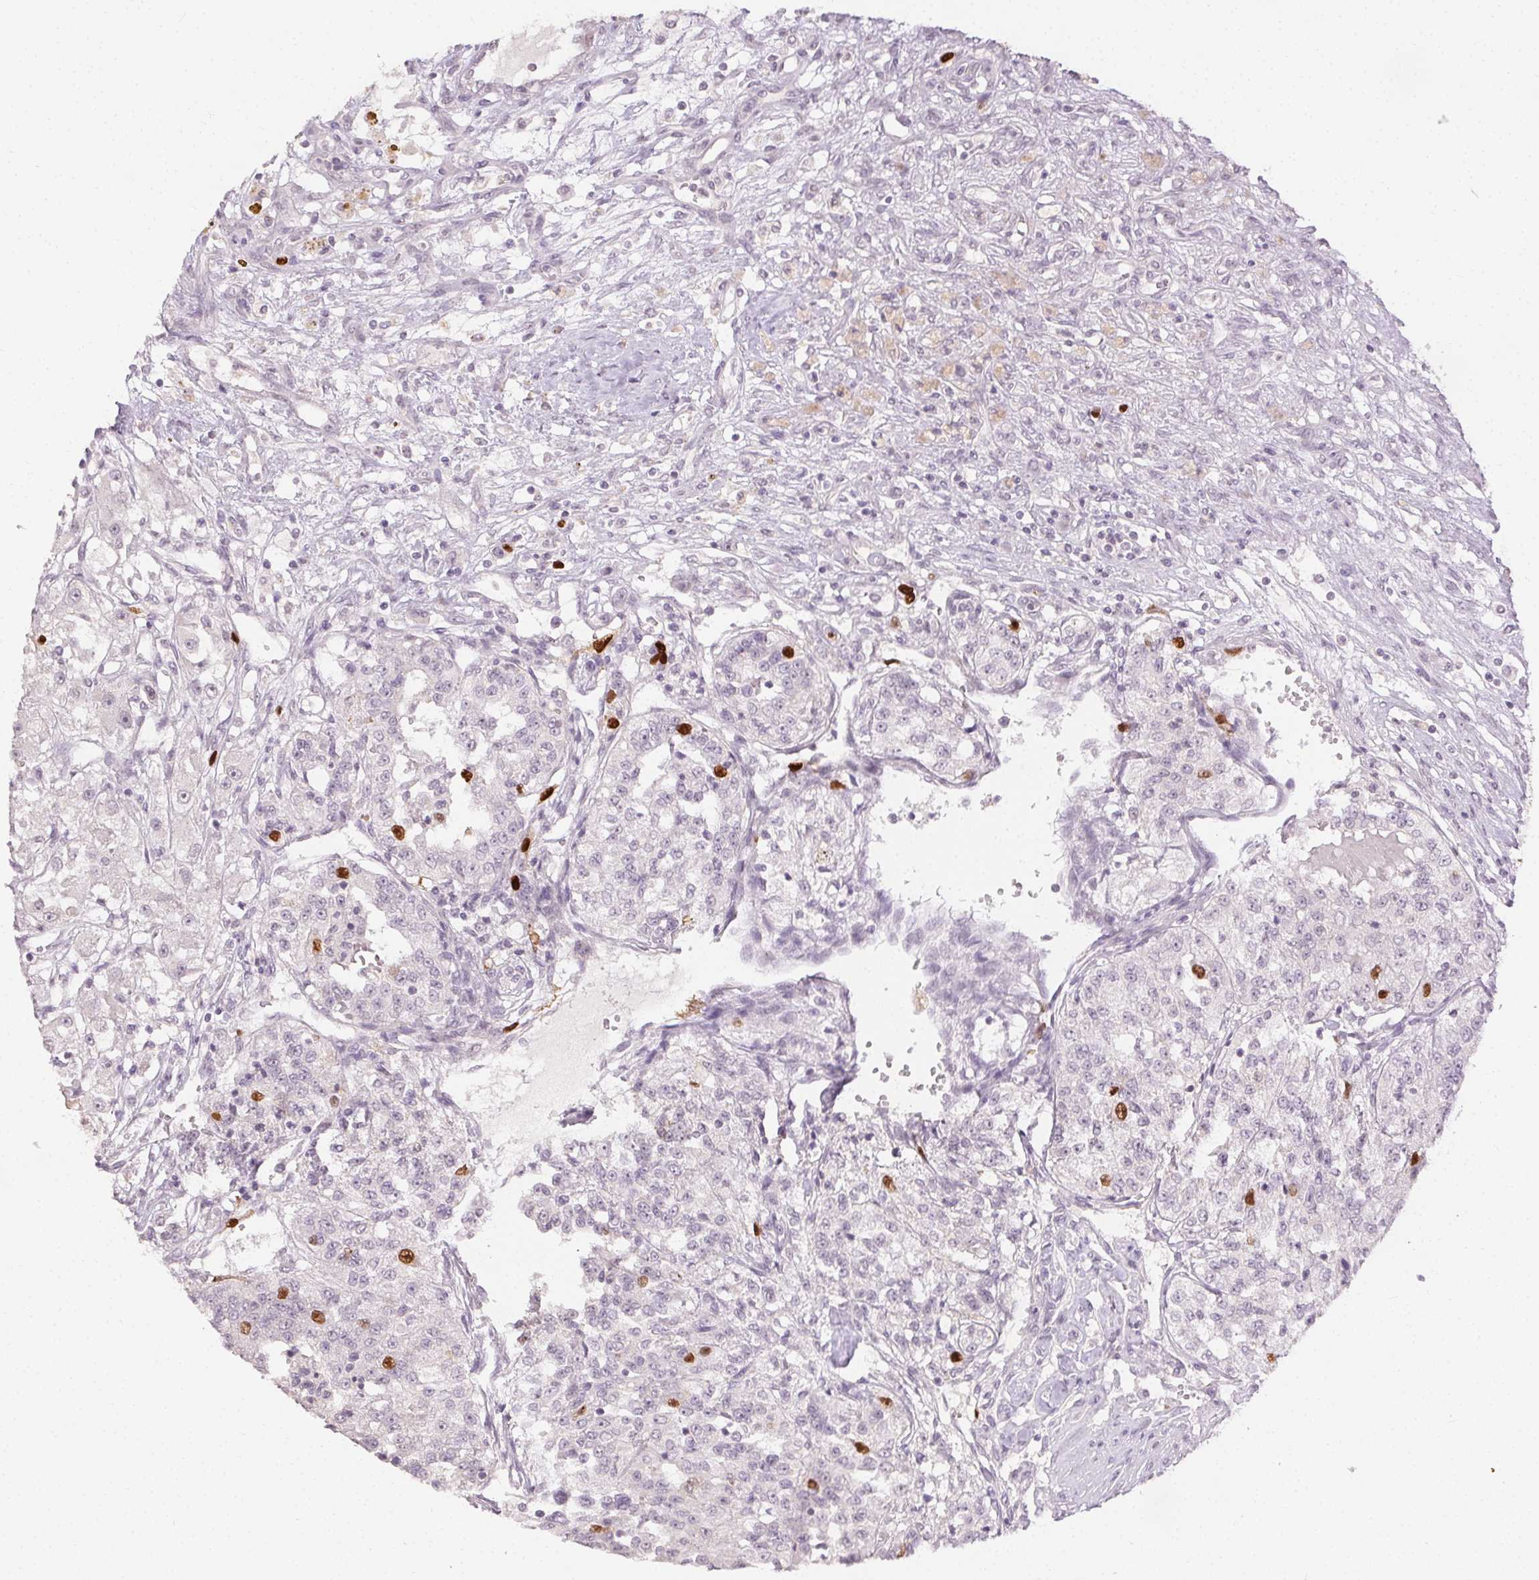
{"staining": {"intensity": "moderate", "quantity": "<25%", "location": "nuclear"}, "tissue": "renal cancer", "cell_type": "Tumor cells", "image_type": "cancer", "snomed": [{"axis": "morphology", "description": "Adenocarcinoma, NOS"}, {"axis": "topography", "description": "Kidney"}], "caption": "Protein expression by IHC shows moderate nuclear positivity in approximately <25% of tumor cells in adenocarcinoma (renal).", "gene": "ANLN", "patient": {"sex": "female", "age": 63}}